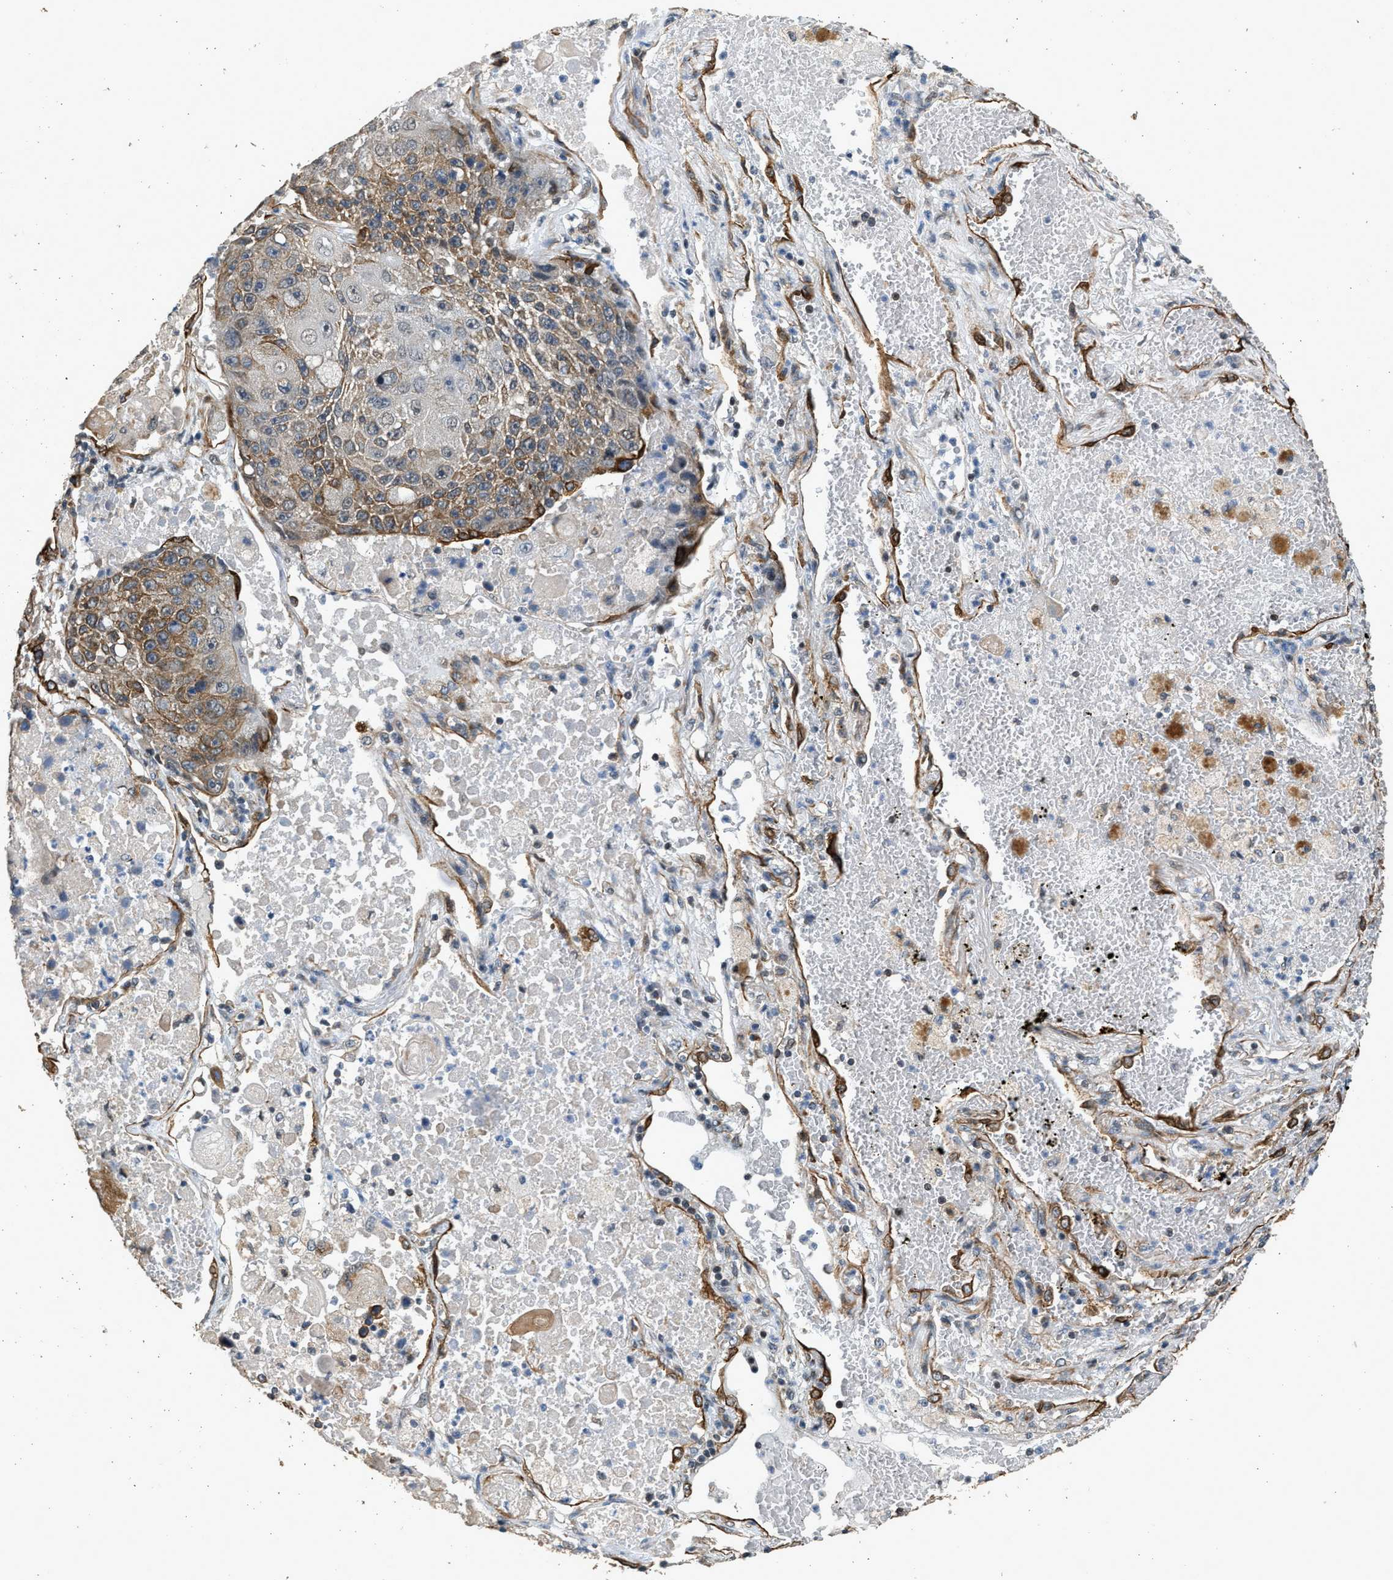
{"staining": {"intensity": "moderate", "quantity": "25%-75%", "location": "cytoplasmic/membranous"}, "tissue": "lung cancer", "cell_type": "Tumor cells", "image_type": "cancer", "snomed": [{"axis": "morphology", "description": "Squamous cell carcinoma, NOS"}, {"axis": "topography", "description": "Lung"}], "caption": "A brown stain labels moderate cytoplasmic/membranous staining of a protein in human lung squamous cell carcinoma tumor cells.", "gene": "PCLO", "patient": {"sex": "male", "age": 61}}